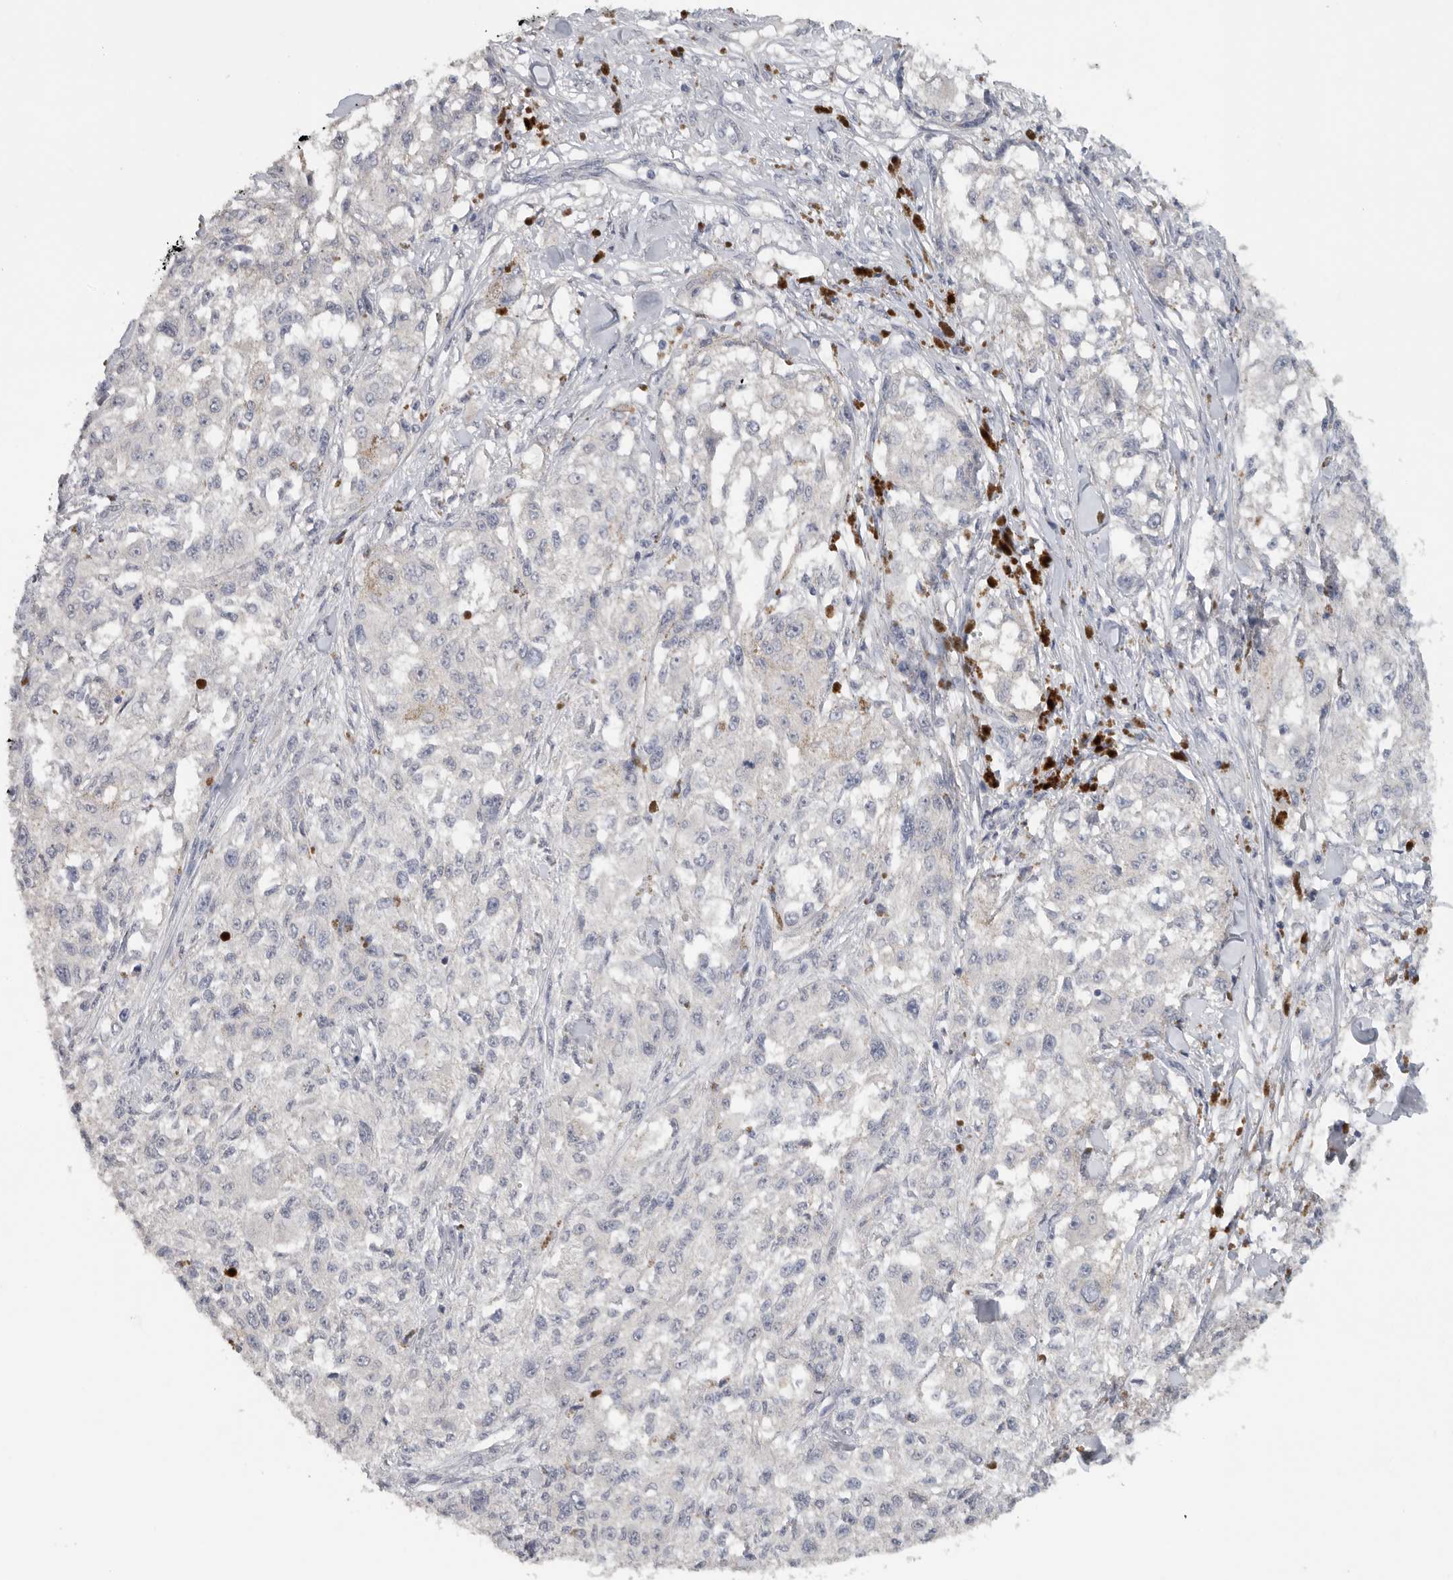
{"staining": {"intensity": "negative", "quantity": "none", "location": "none"}, "tissue": "melanoma", "cell_type": "Tumor cells", "image_type": "cancer", "snomed": [{"axis": "morphology", "description": "Necrosis, NOS"}, {"axis": "morphology", "description": "Malignant melanoma, NOS"}, {"axis": "topography", "description": "Skin"}], "caption": "Histopathology image shows no significant protein expression in tumor cells of malignant melanoma.", "gene": "REG4", "patient": {"sex": "female", "age": 87}}